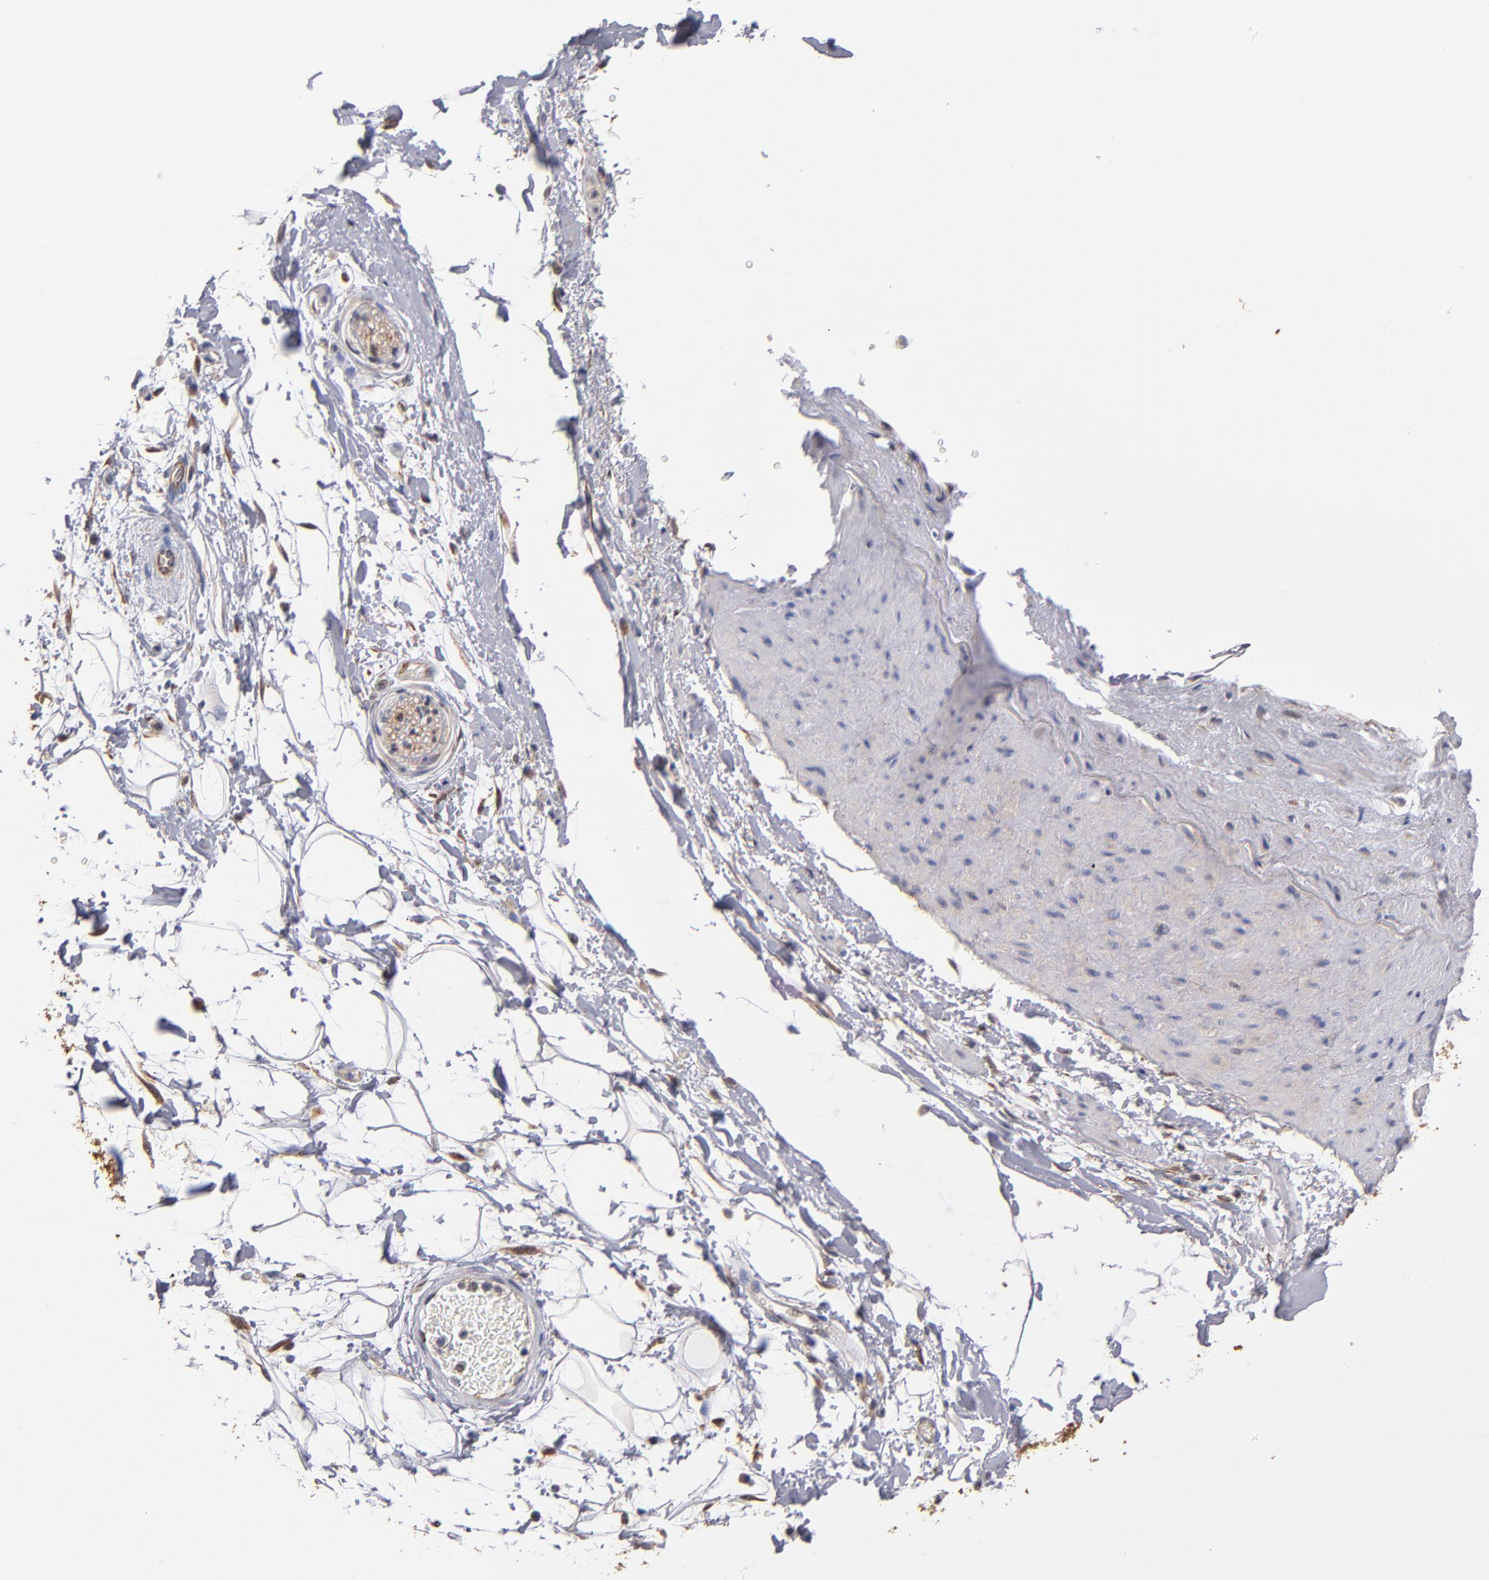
{"staining": {"intensity": "weak", "quantity": ">75%", "location": "cytoplasmic/membranous"}, "tissue": "adipose tissue", "cell_type": "Adipocytes", "image_type": "normal", "snomed": [{"axis": "morphology", "description": "Normal tissue, NOS"}, {"axis": "topography", "description": "Soft tissue"}], "caption": "A histopathology image of human adipose tissue stained for a protein reveals weak cytoplasmic/membranous brown staining in adipocytes.", "gene": "GMFB", "patient": {"sex": "male", "age": 72}}